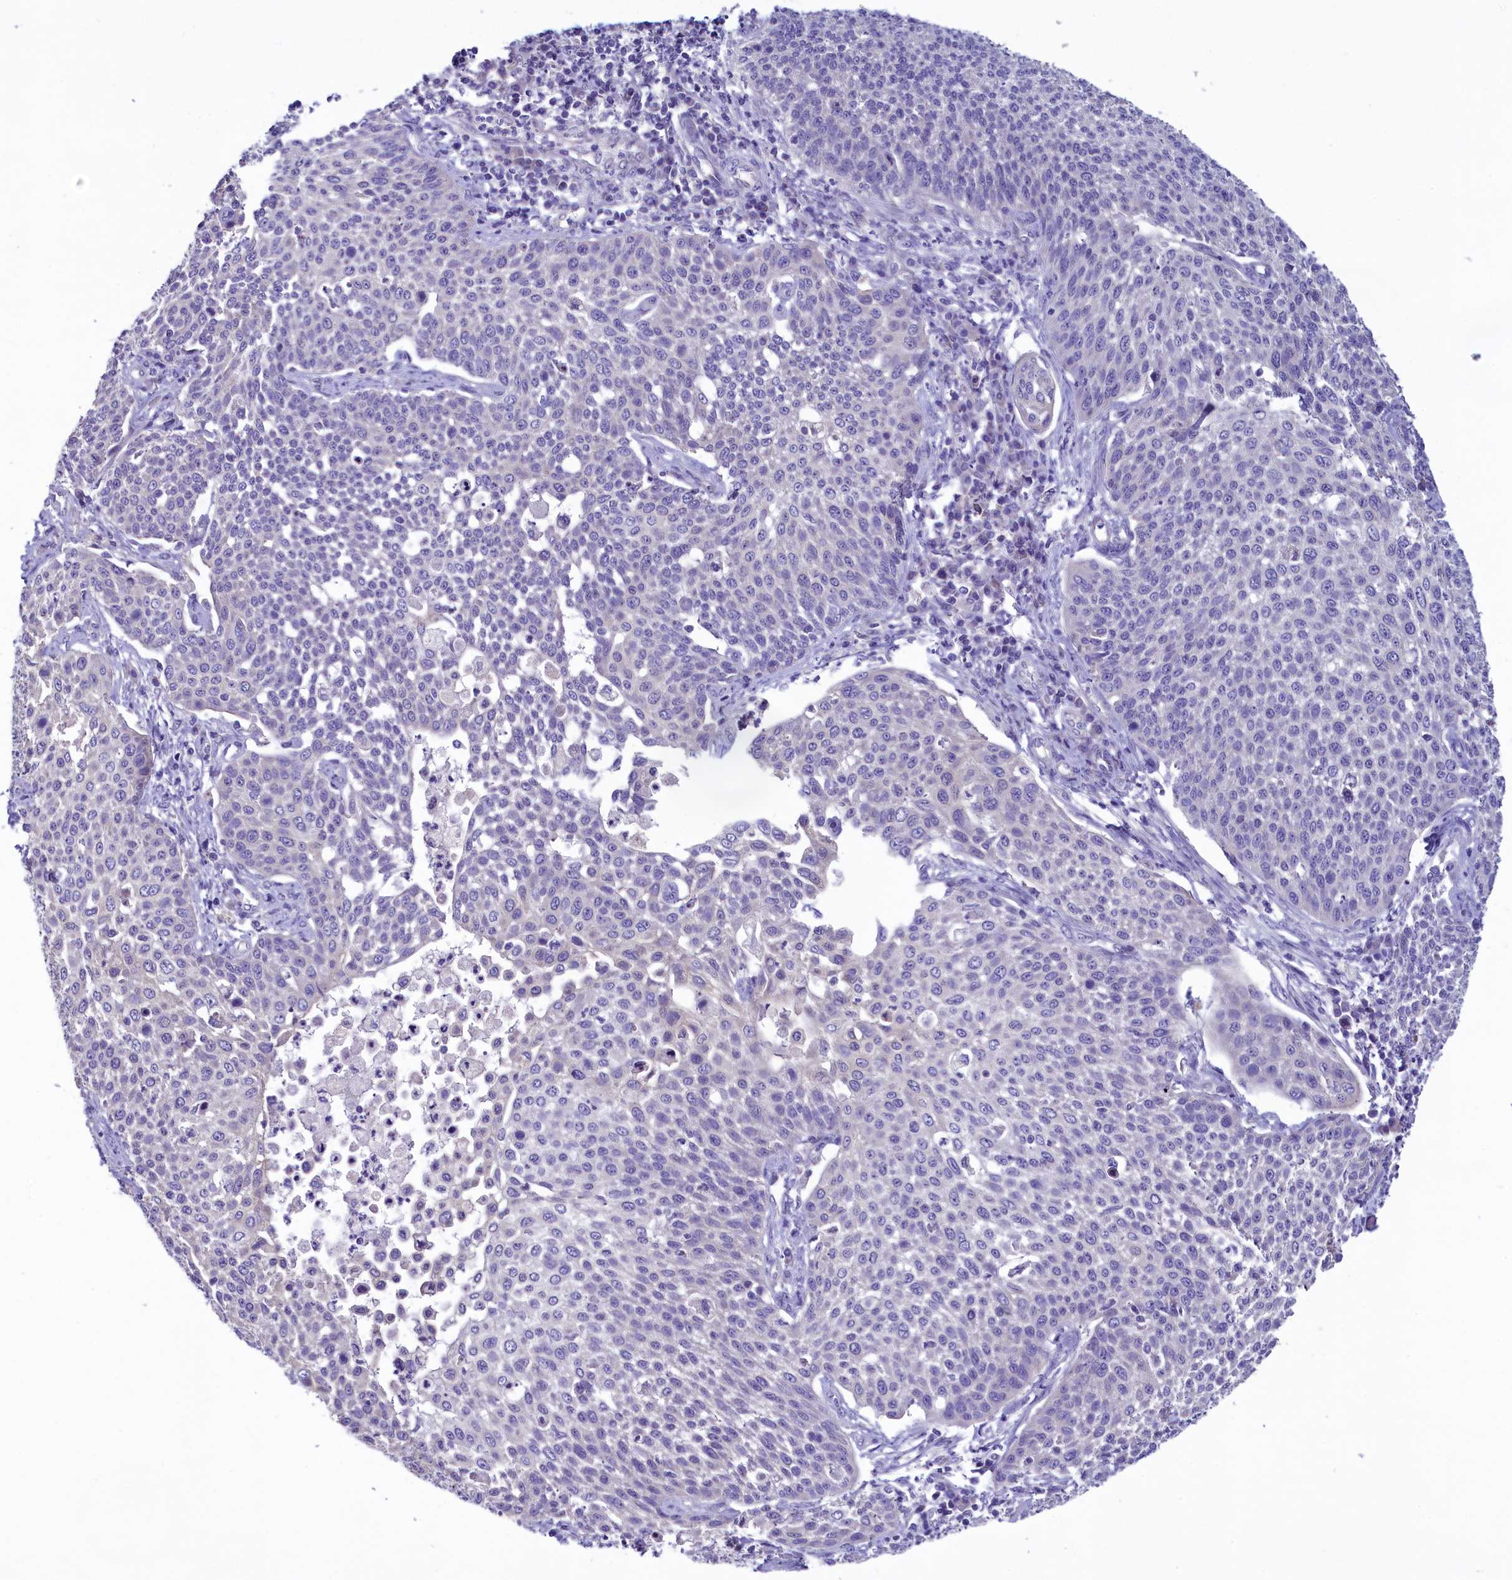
{"staining": {"intensity": "negative", "quantity": "none", "location": "none"}, "tissue": "cervical cancer", "cell_type": "Tumor cells", "image_type": "cancer", "snomed": [{"axis": "morphology", "description": "Squamous cell carcinoma, NOS"}, {"axis": "topography", "description": "Cervix"}], "caption": "Tumor cells show no significant protein expression in cervical cancer (squamous cell carcinoma).", "gene": "KRBOX5", "patient": {"sex": "female", "age": 34}}